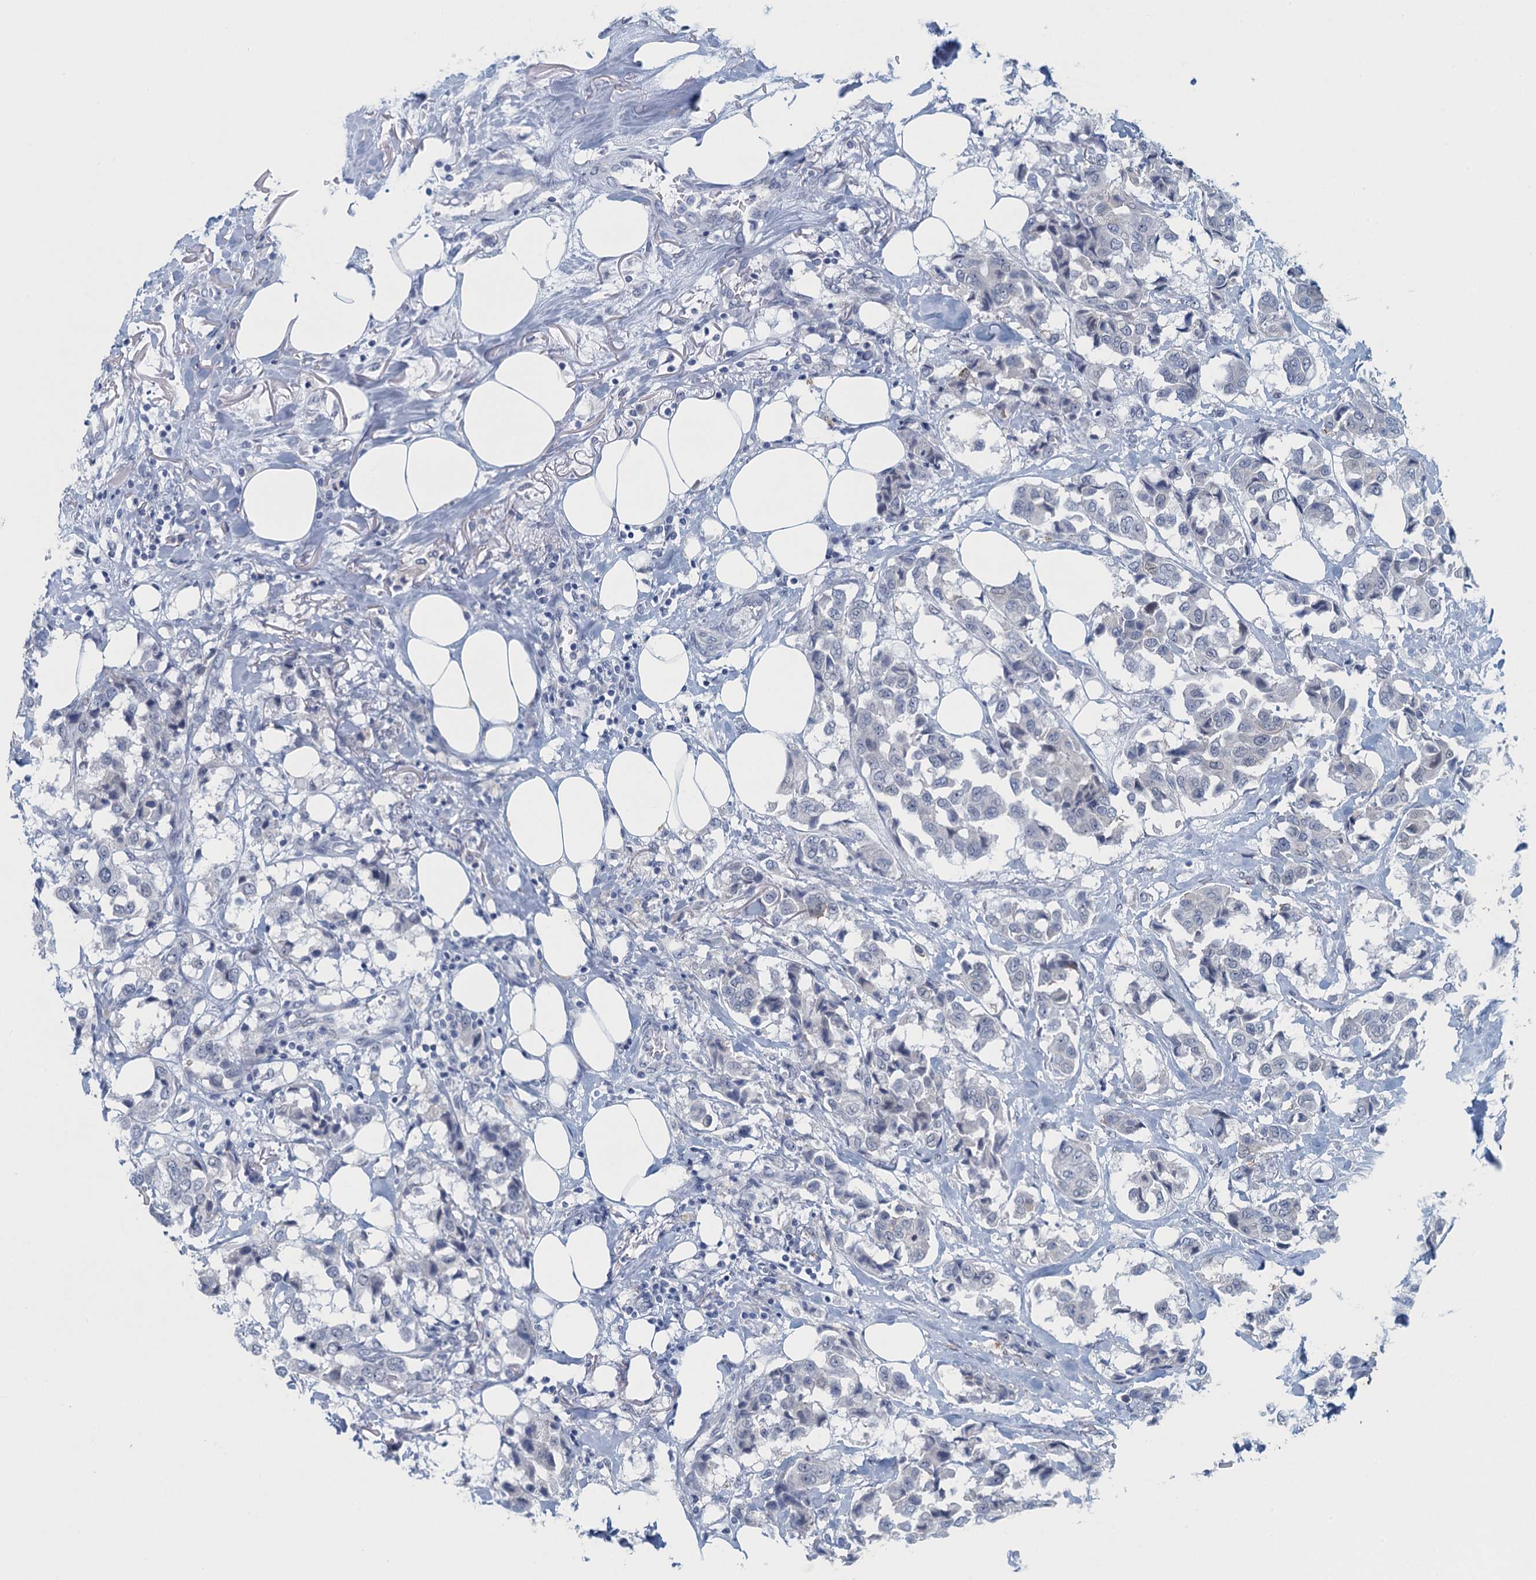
{"staining": {"intensity": "negative", "quantity": "none", "location": "none"}, "tissue": "breast cancer", "cell_type": "Tumor cells", "image_type": "cancer", "snomed": [{"axis": "morphology", "description": "Duct carcinoma"}, {"axis": "topography", "description": "Breast"}], "caption": "IHC micrograph of neoplastic tissue: human breast cancer stained with DAB reveals no significant protein positivity in tumor cells.", "gene": "ENSG00000131152", "patient": {"sex": "female", "age": 80}}